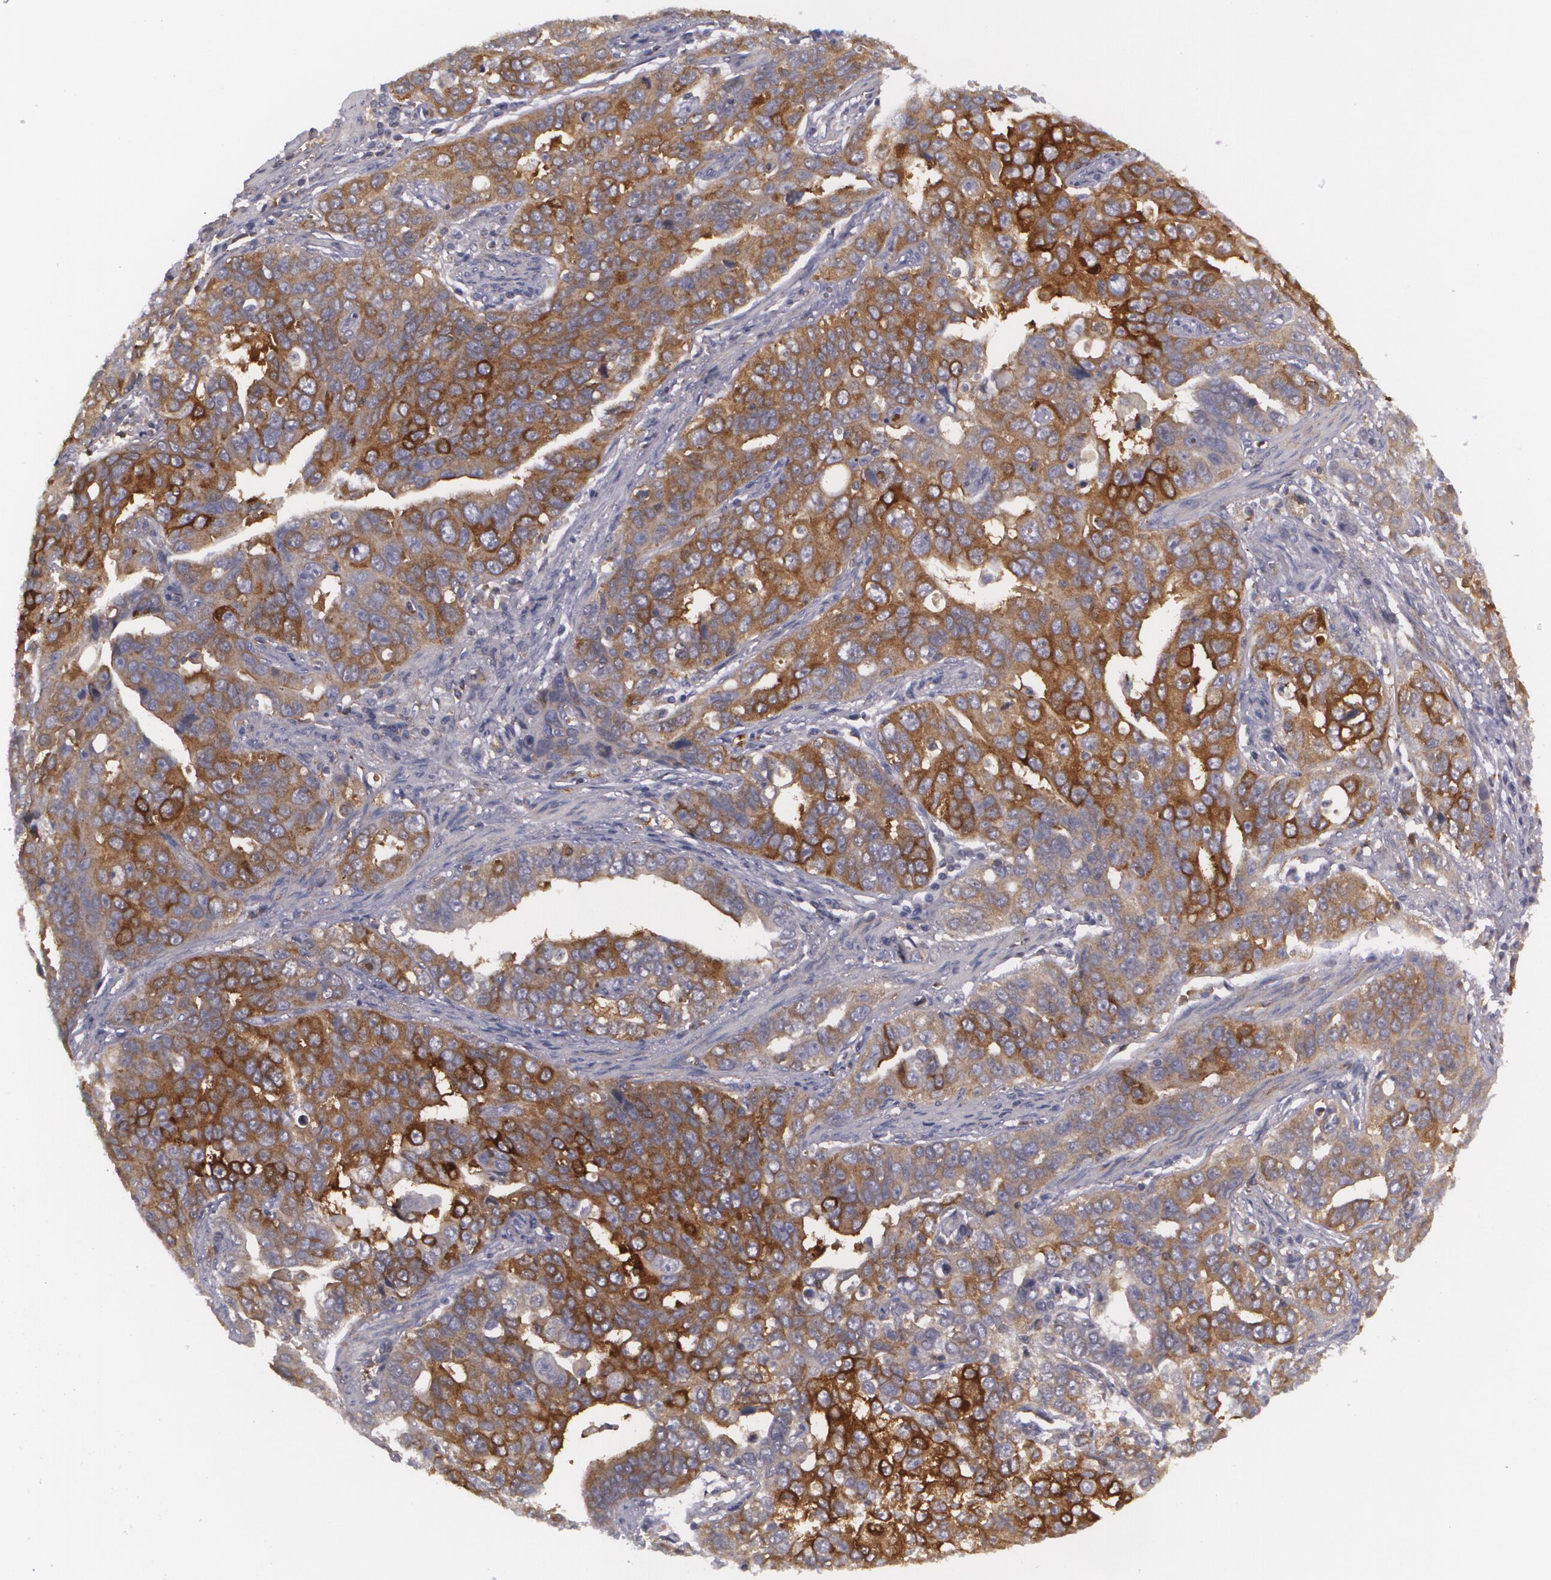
{"staining": {"intensity": "strong", "quantity": "25%-75%", "location": "cytoplasmic/membranous"}, "tissue": "stomach cancer", "cell_type": "Tumor cells", "image_type": "cancer", "snomed": [{"axis": "morphology", "description": "Adenocarcinoma, NOS"}, {"axis": "topography", "description": "Stomach, upper"}], "caption": "This micrograph reveals immunohistochemistry staining of adenocarcinoma (stomach), with high strong cytoplasmic/membranous expression in approximately 25%-75% of tumor cells.", "gene": "BIN1", "patient": {"sex": "male", "age": 76}}